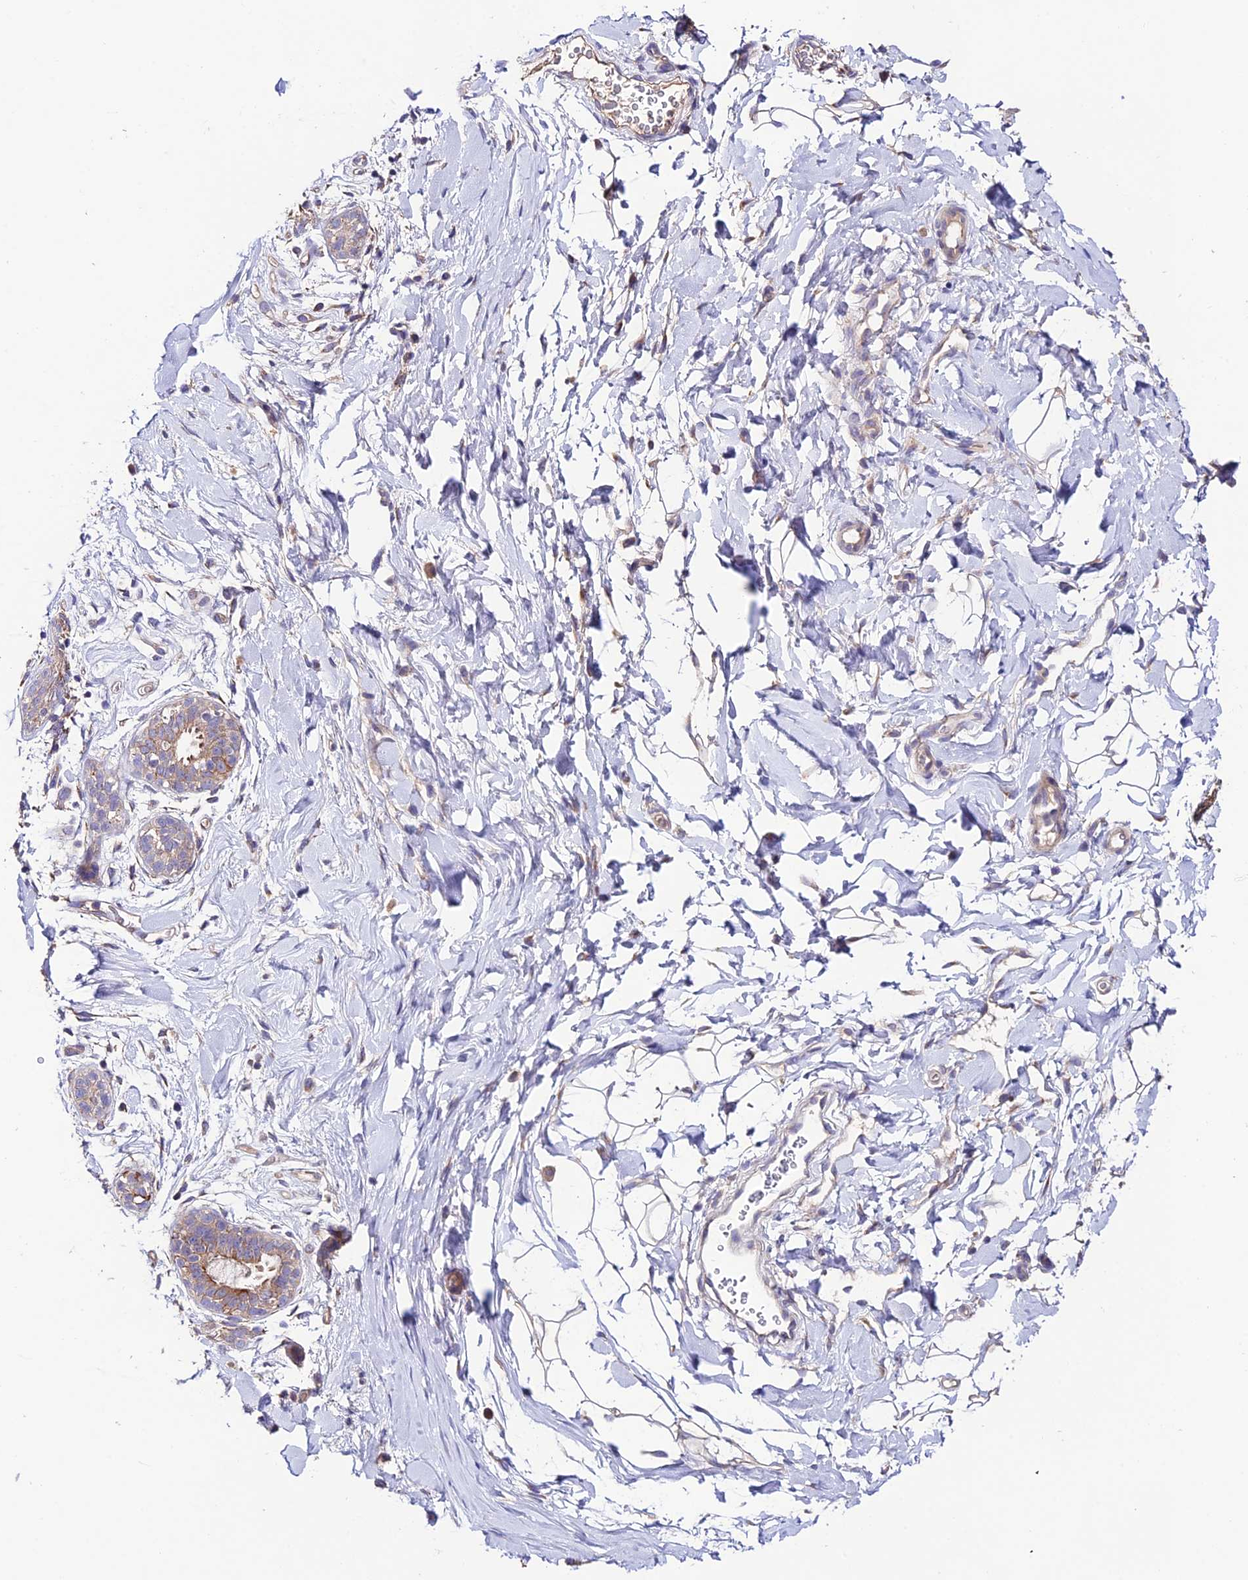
{"staining": {"intensity": "negative", "quantity": "none", "location": "none"}, "tissue": "adipose tissue", "cell_type": "Adipocytes", "image_type": "normal", "snomed": [{"axis": "morphology", "description": "Normal tissue, NOS"}, {"axis": "topography", "description": "Breast"}], "caption": "High power microscopy histopathology image of an immunohistochemistry (IHC) histopathology image of unremarkable adipose tissue, revealing no significant expression in adipocytes.", "gene": "BRME1", "patient": {"sex": "female", "age": 26}}